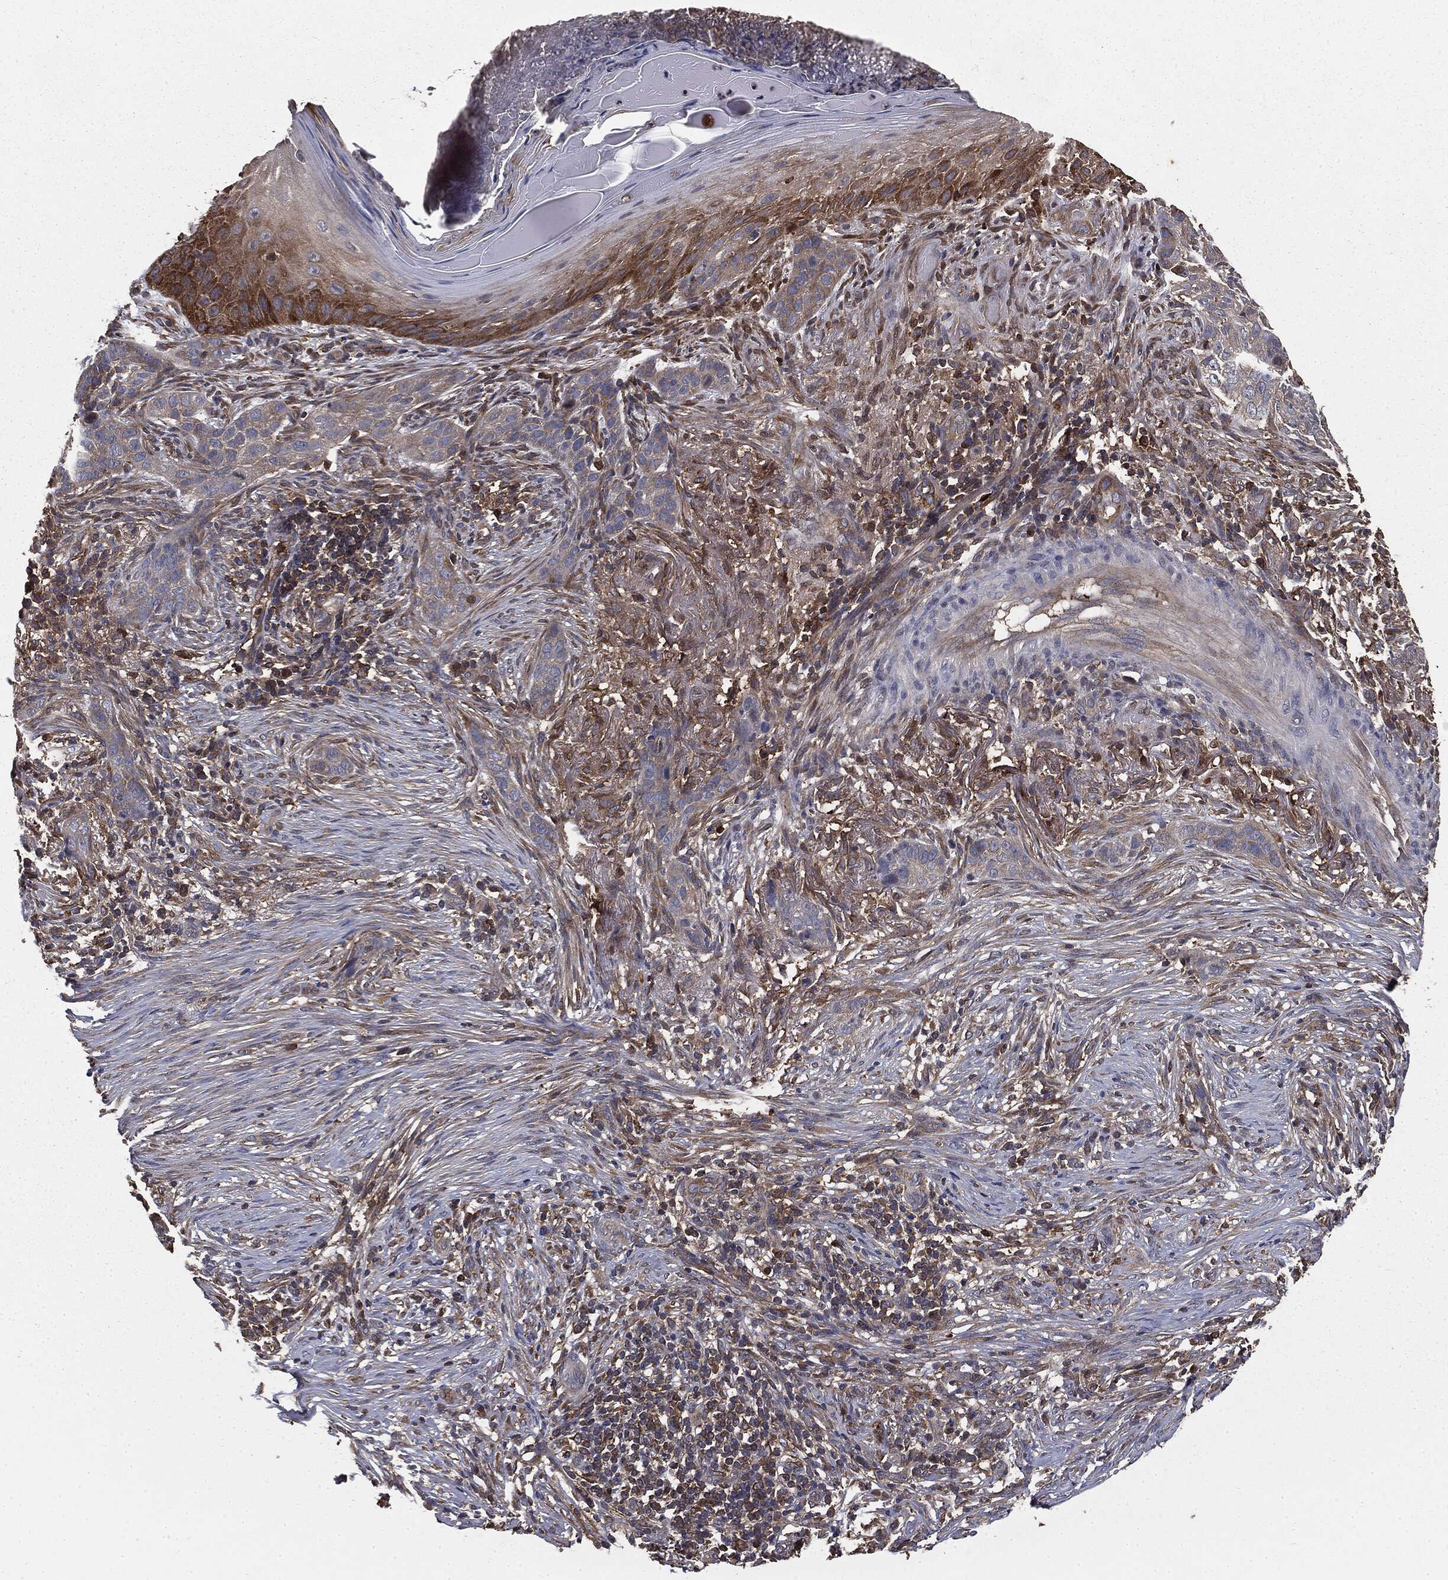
{"staining": {"intensity": "weak", "quantity": "<25%", "location": "cytoplasmic/membranous"}, "tissue": "skin cancer", "cell_type": "Tumor cells", "image_type": "cancer", "snomed": [{"axis": "morphology", "description": "Squamous cell carcinoma, NOS"}, {"axis": "topography", "description": "Skin"}], "caption": "High magnification brightfield microscopy of skin cancer (squamous cell carcinoma) stained with DAB (brown) and counterstained with hematoxylin (blue): tumor cells show no significant expression.", "gene": "GNB5", "patient": {"sex": "male", "age": 88}}